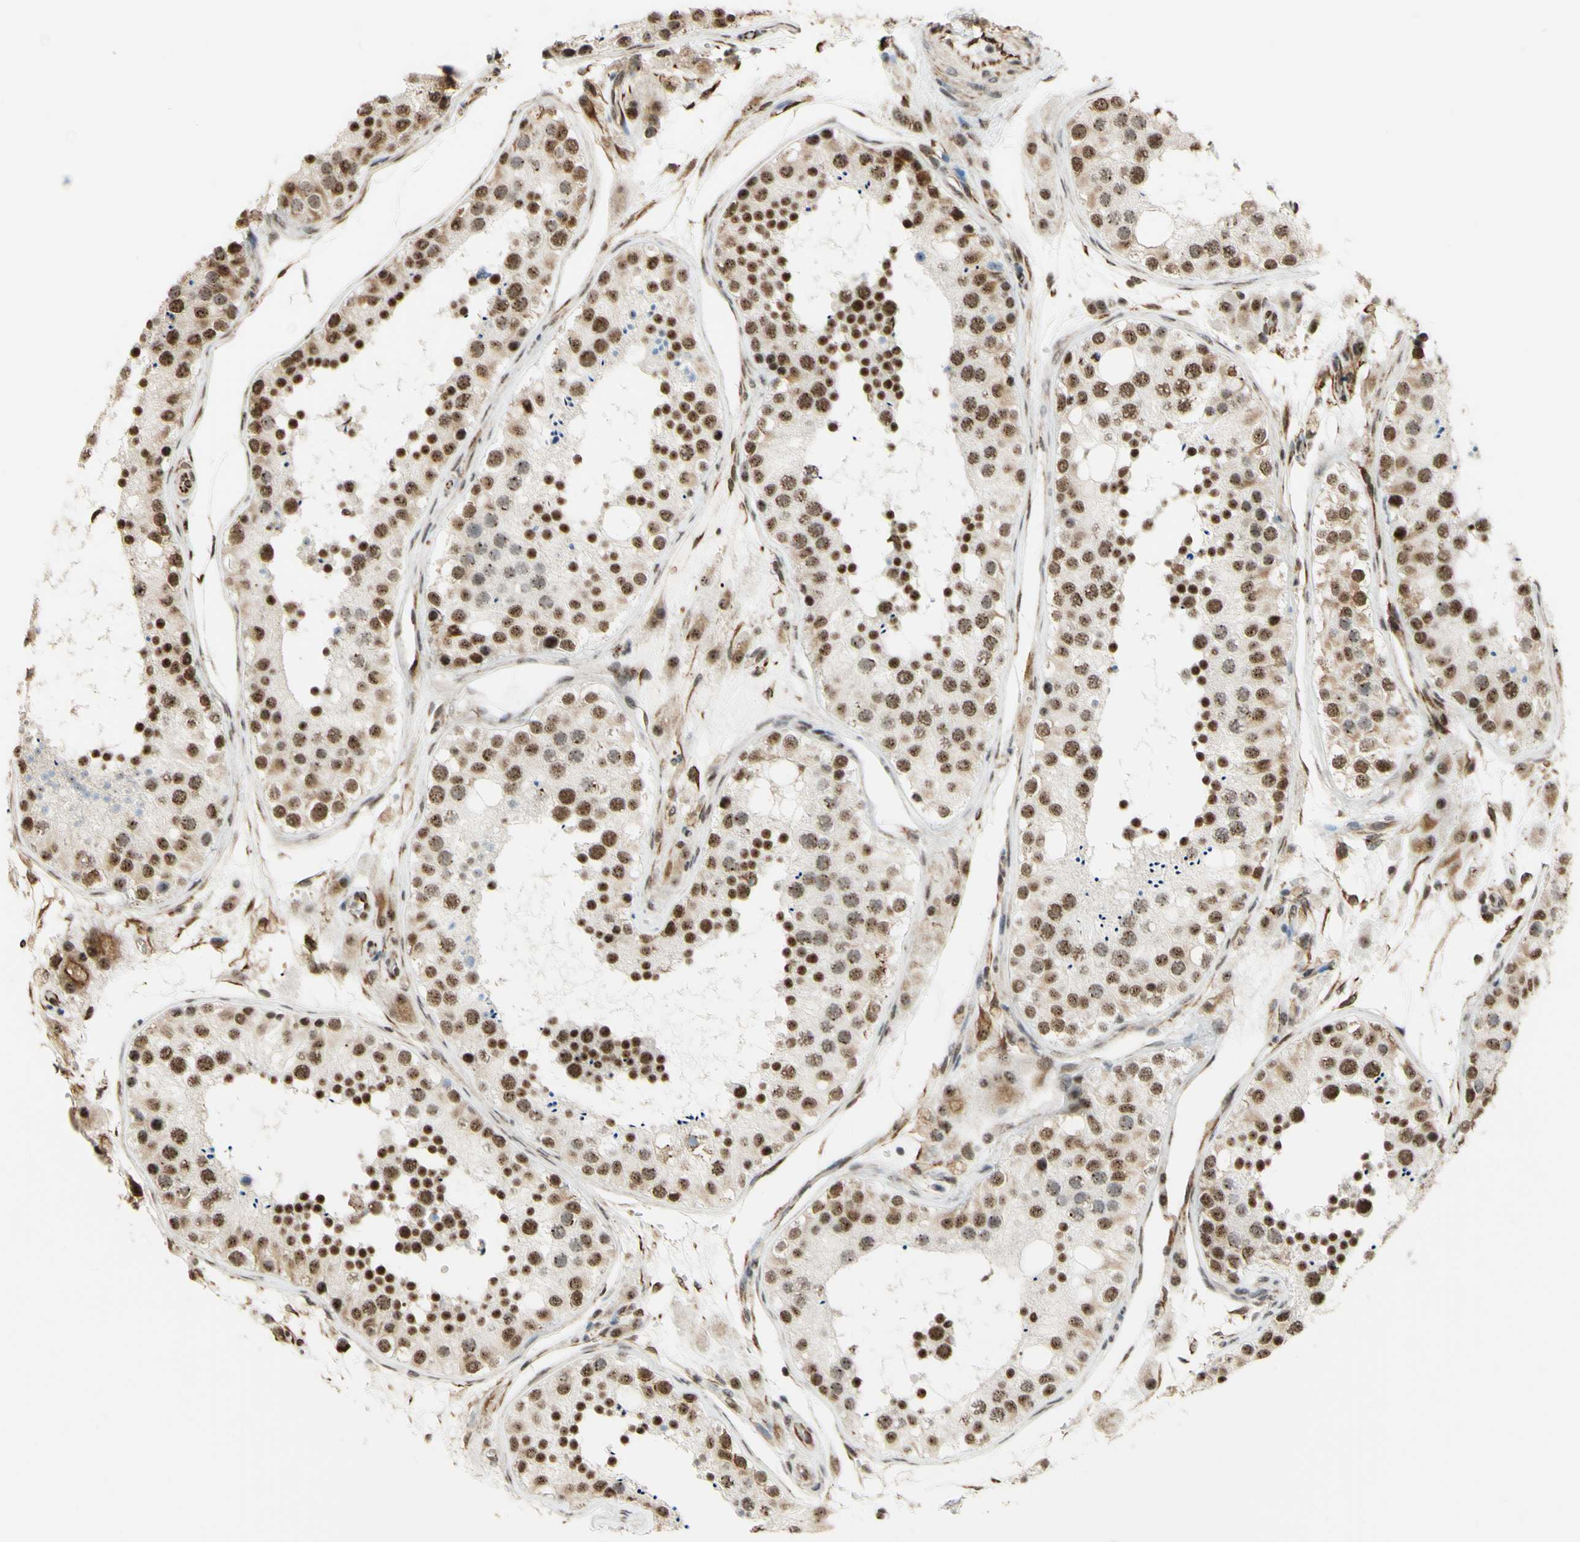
{"staining": {"intensity": "strong", "quantity": ">75%", "location": "nuclear"}, "tissue": "testis", "cell_type": "Cells in seminiferous ducts", "image_type": "normal", "snomed": [{"axis": "morphology", "description": "Normal tissue, NOS"}, {"axis": "topography", "description": "Testis"}], "caption": "High-power microscopy captured an immunohistochemistry (IHC) photomicrograph of normal testis, revealing strong nuclear expression in approximately >75% of cells in seminiferous ducts.", "gene": "SAP18", "patient": {"sex": "male", "age": 26}}